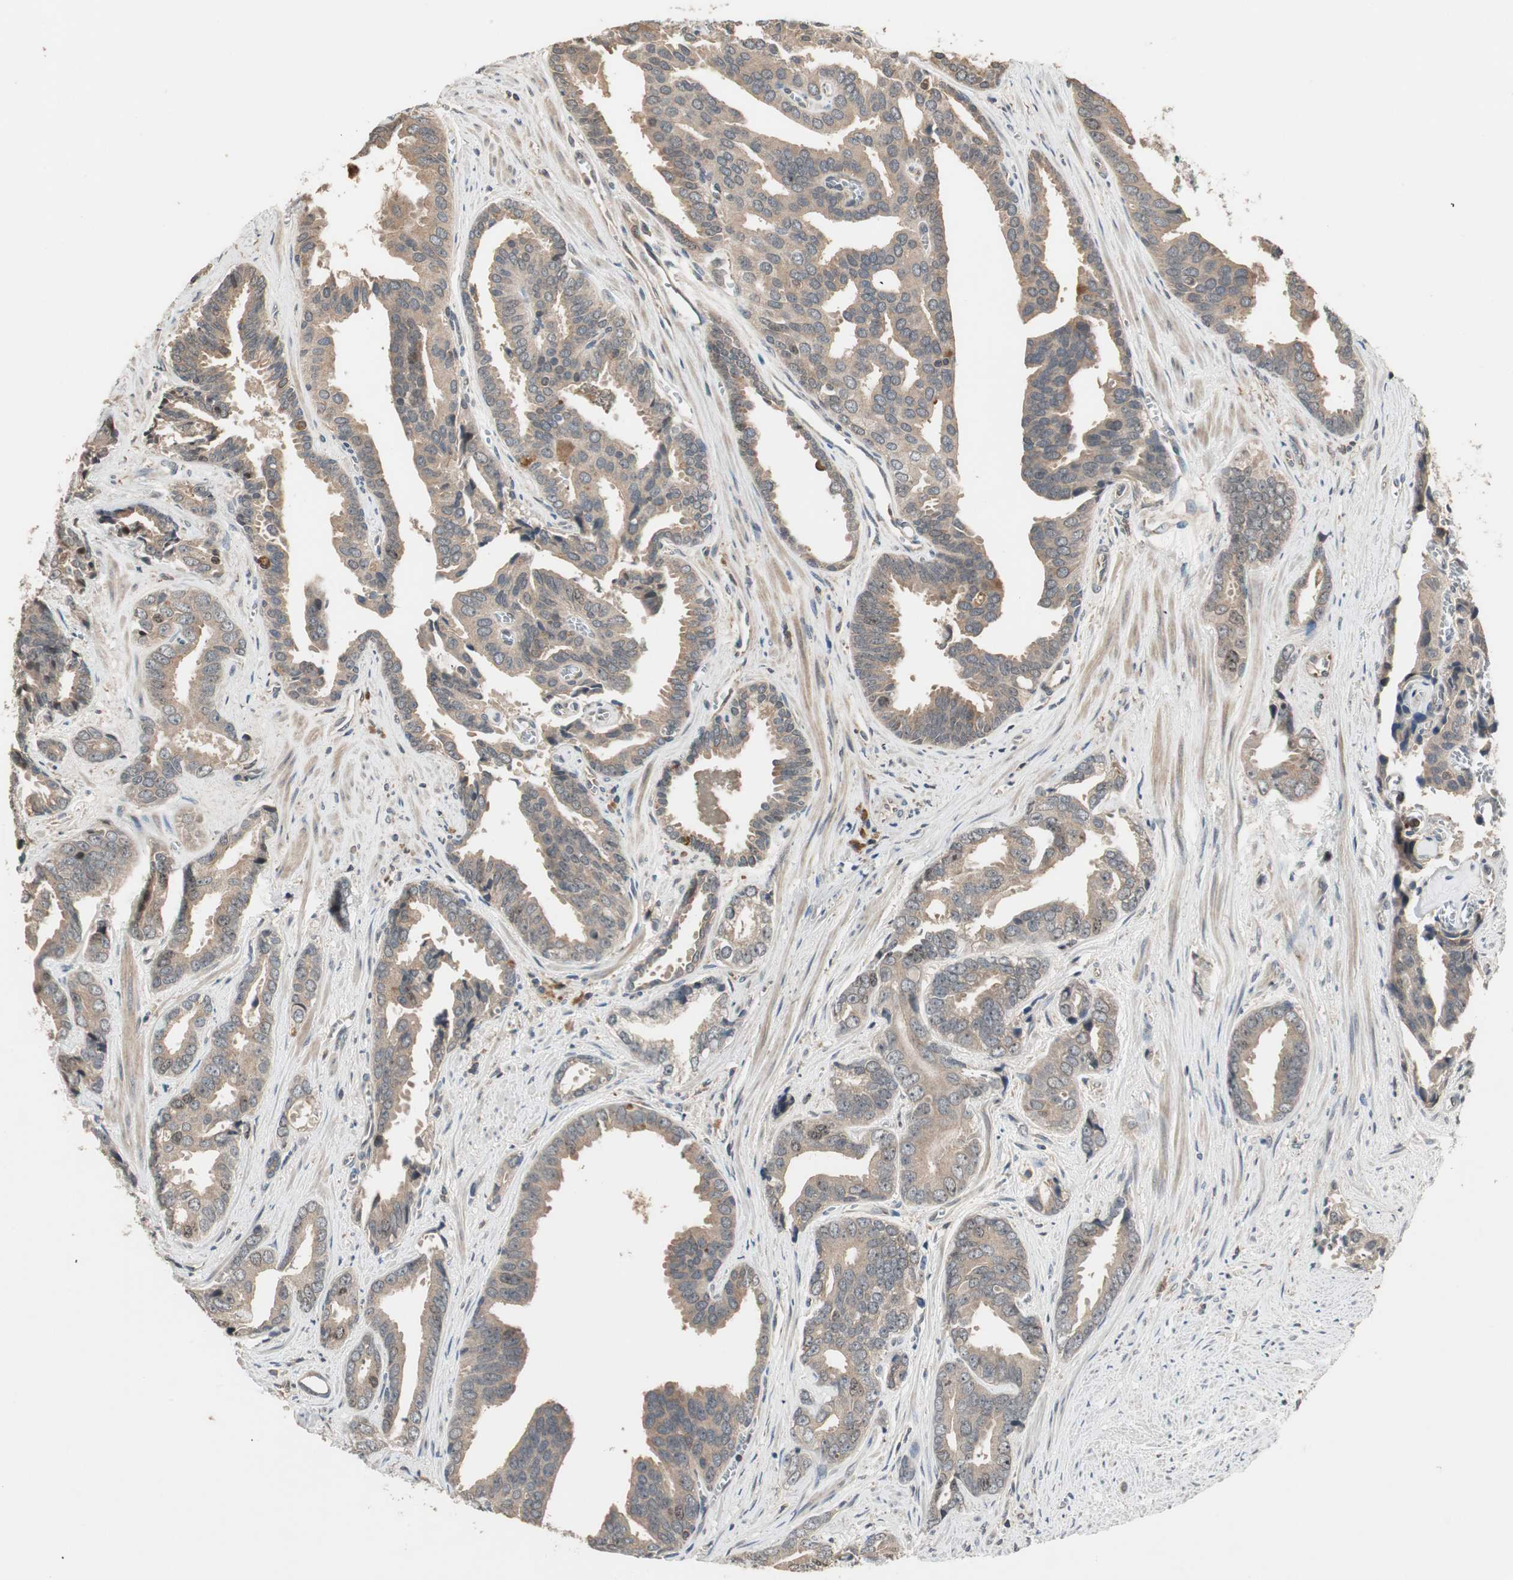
{"staining": {"intensity": "weak", "quantity": ">75%", "location": "cytoplasmic/membranous"}, "tissue": "prostate cancer", "cell_type": "Tumor cells", "image_type": "cancer", "snomed": [{"axis": "morphology", "description": "Adenocarcinoma, High grade"}, {"axis": "topography", "description": "Prostate"}], "caption": "An IHC histopathology image of neoplastic tissue is shown. Protein staining in brown highlights weak cytoplasmic/membranous positivity in adenocarcinoma (high-grade) (prostate) within tumor cells.", "gene": "ATP6AP2", "patient": {"sex": "male", "age": 67}}